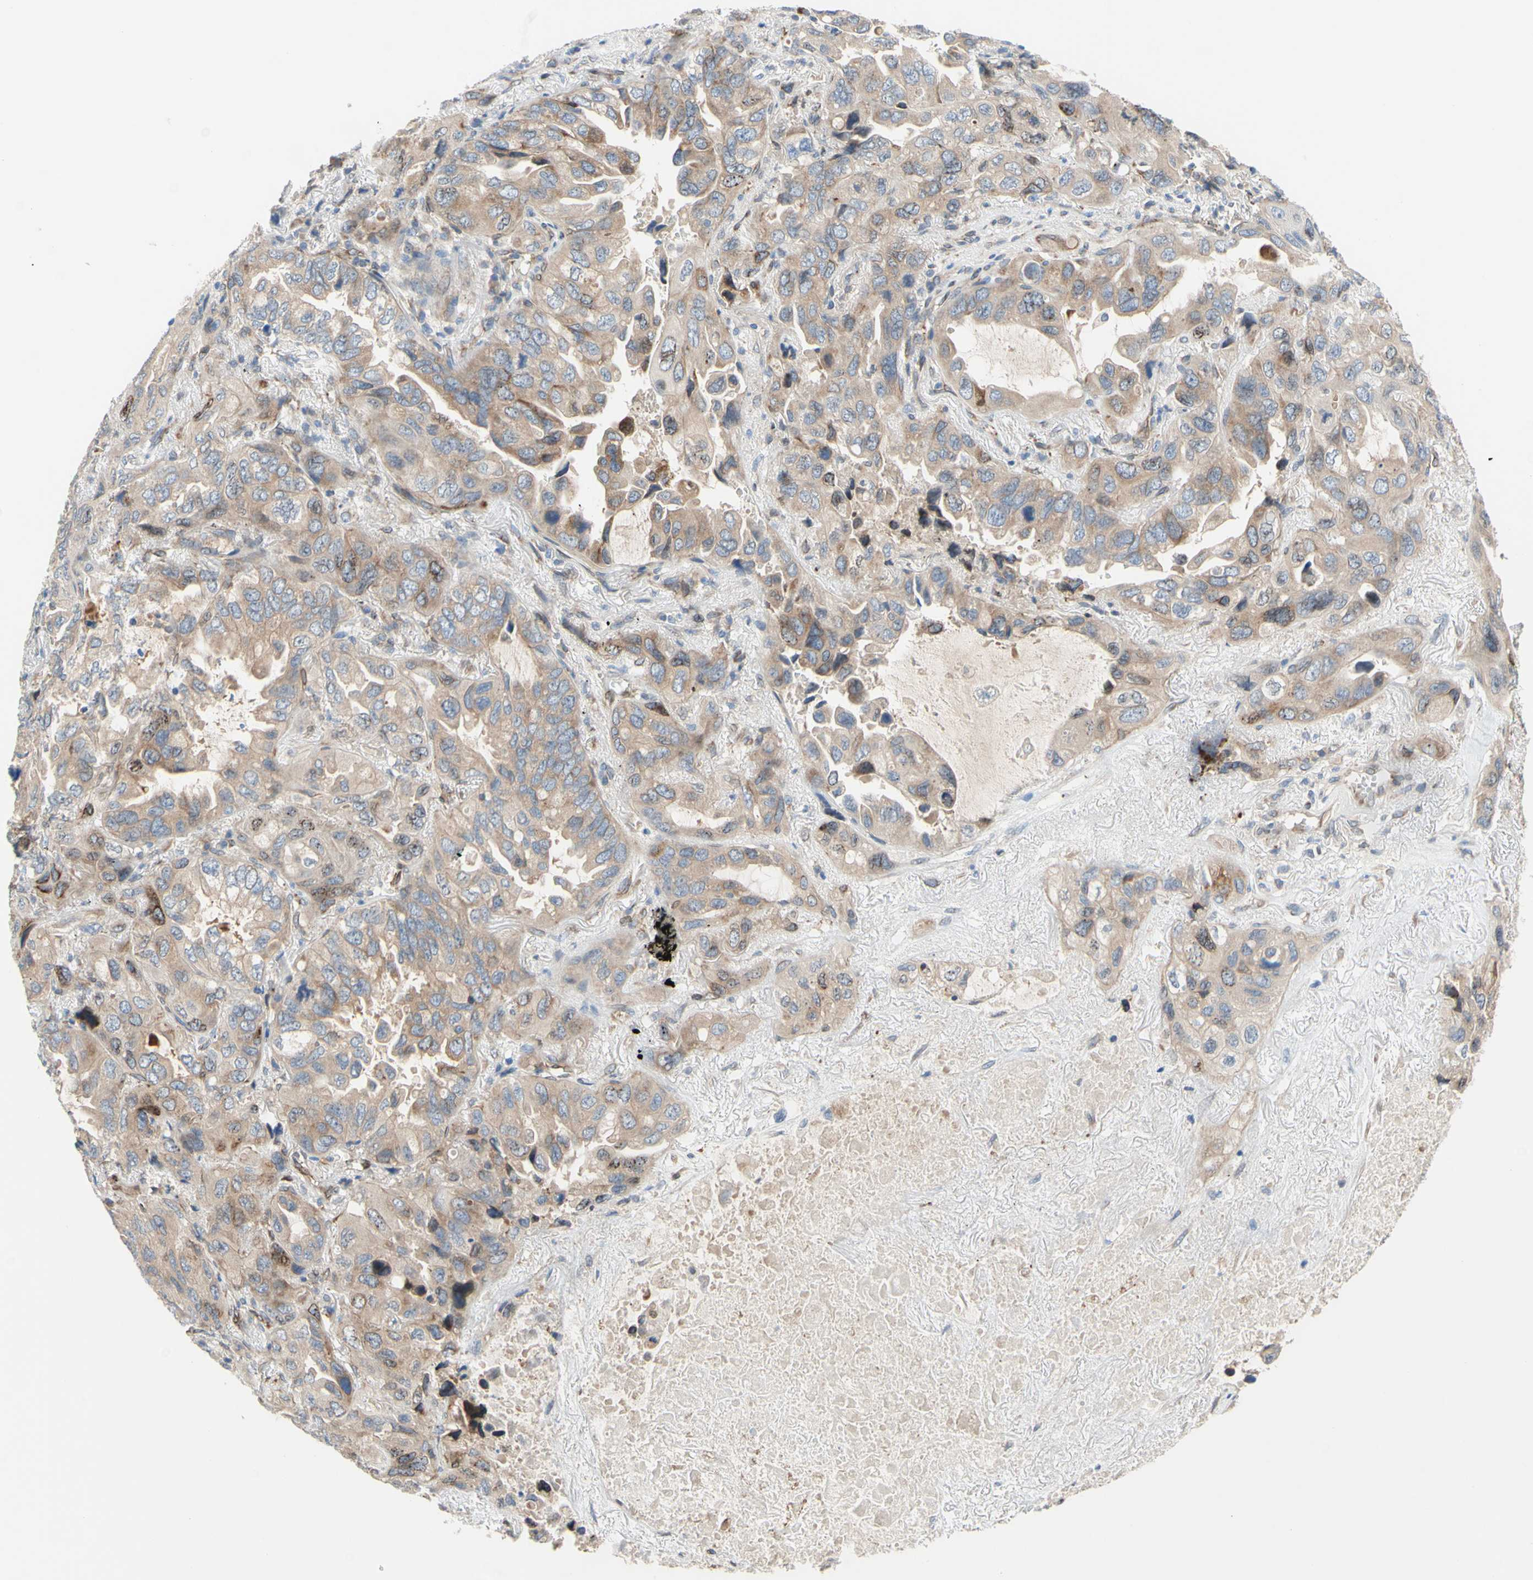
{"staining": {"intensity": "weak", "quantity": ">75%", "location": "cytoplasmic/membranous"}, "tissue": "lung cancer", "cell_type": "Tumor cells", "image_type": "cancer", "snomed": [{"axis": "morphology", "description": "Squamous cell carcinoma, NOS"}, {"axis": "topography", "description": "Lung"}], "caption": "Protein staining of squamous cell carcinoma (lung) tissue reveals weak cytoplasmic/membranous staining in approximately >75% of tumor cells. (brown staining indicates protein expression, while blue staining denotes nuclei).", "gene": "TRAF2", "patient": {"sex": "female", "age": 73}}